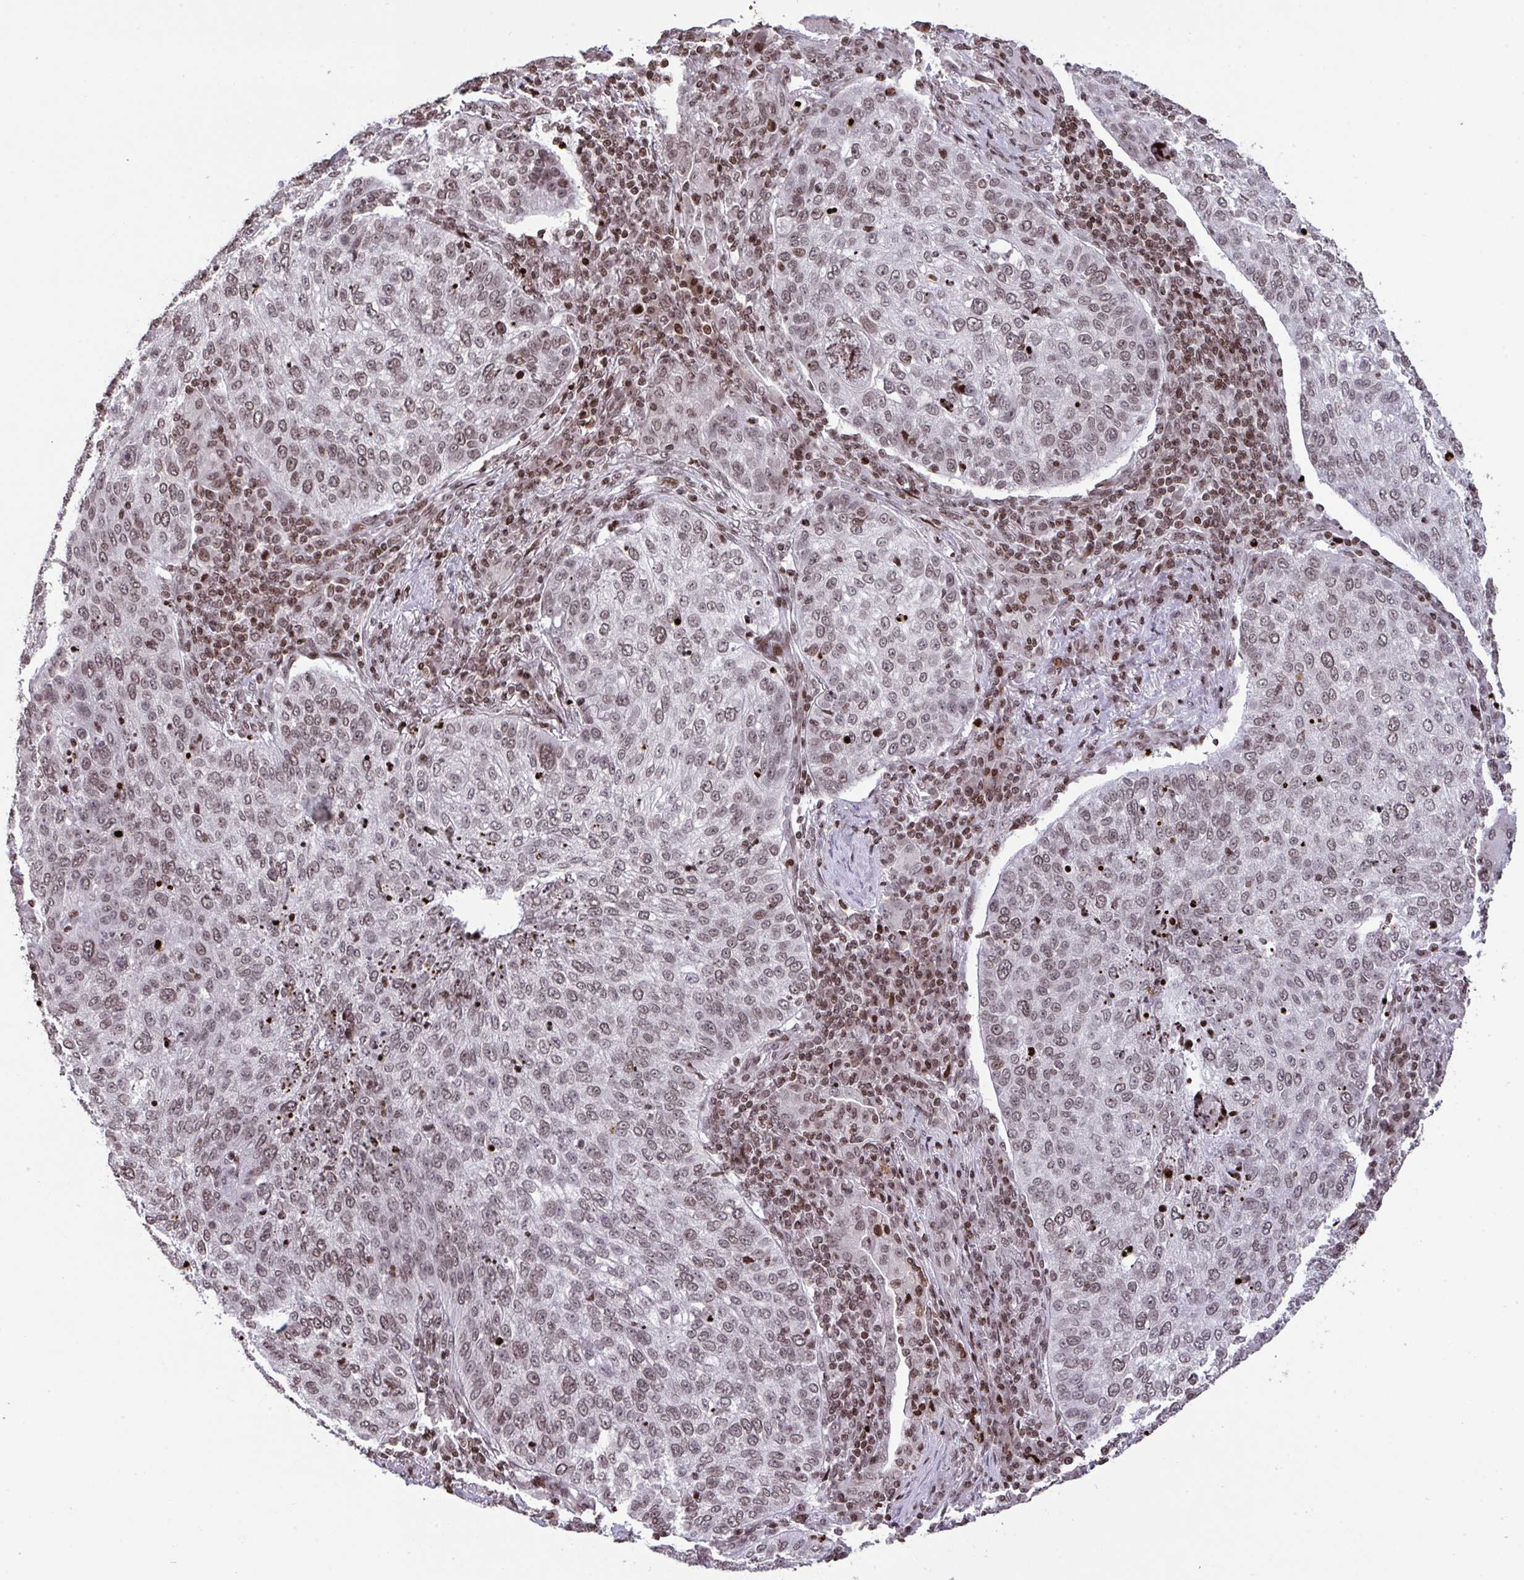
{"staining": {"intensity": "weak", "quantity": ">75%", "location": "nuclear"}, "tissue": "lung cancer", "cell_type": "Tumor cells", "image_type": "cancer", "snomed": [{"axis": "morphology", "description": "Squamous cell carcinoma, NOS"}, {"axis": "topography", "description": "Lung"}], "caption": "Human lung cancer stained for a protein (brown) displays weak nuclear positive positivity in approximately >75% of tumor cells.", "gene": "NIP7", "patient": {"sex": "male", "age": 63}}